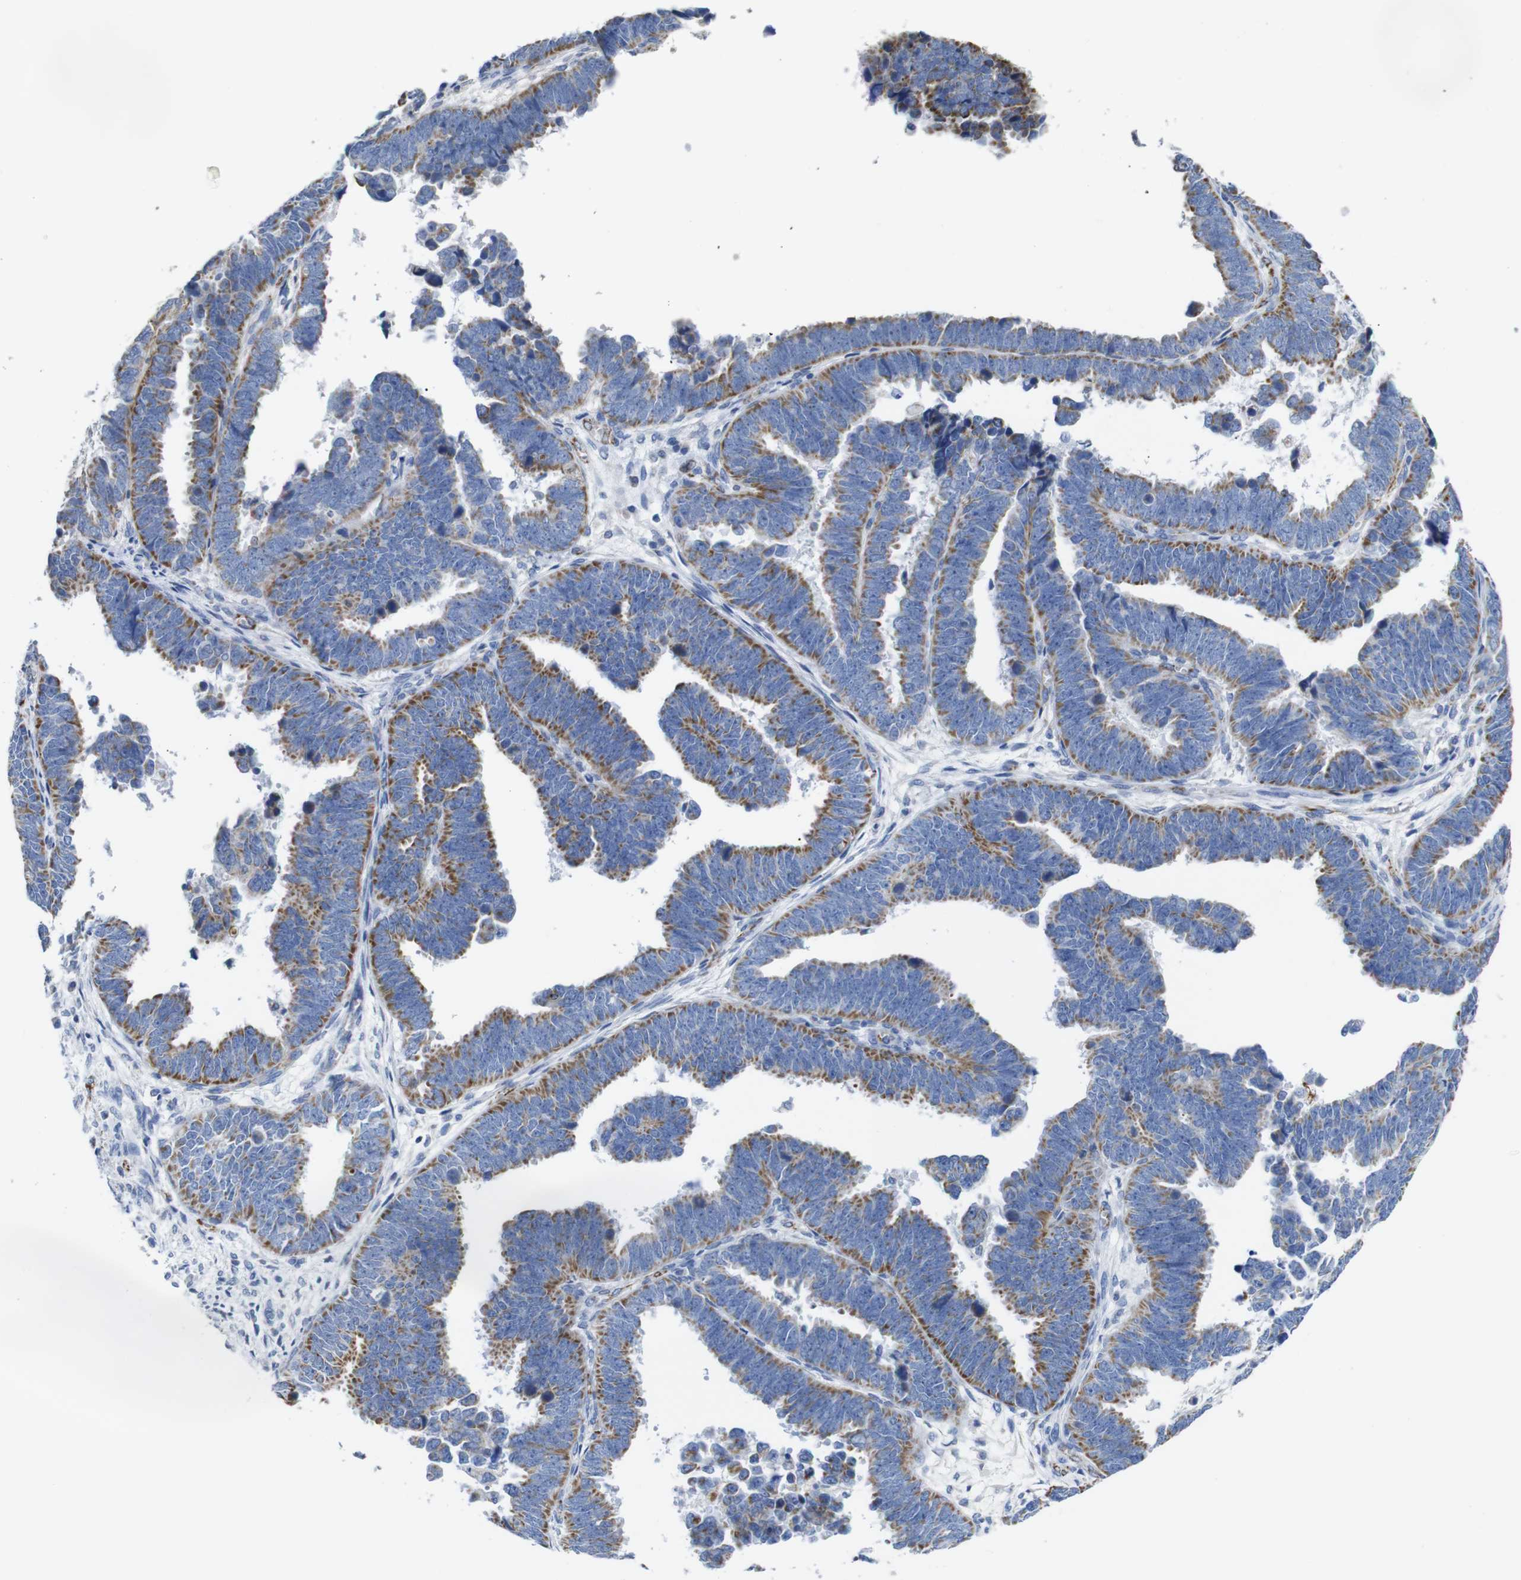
{"staining": {"intensity": "moderate", "quantity": ">75%", "location": "cytoplasmic/membranous"}, "tissue": "endometrial cancer", "cell_type": "Tumor cells", "image_type": "cancer", "snomed": [{"axis": "morphology", "description": "Adenocarcinoma, NOS"}, {"axis": "topography", "description": "Endometrium"}], "caption": "Immunohistochemical staining of human endometrial adenocarcinoma demonstrates medium levels of moderate cytoplasmic/membranous staining in approximately >75% of tumor cells.", "gene": "MAOA", "patient": {"sex": "female", "age": 75}}